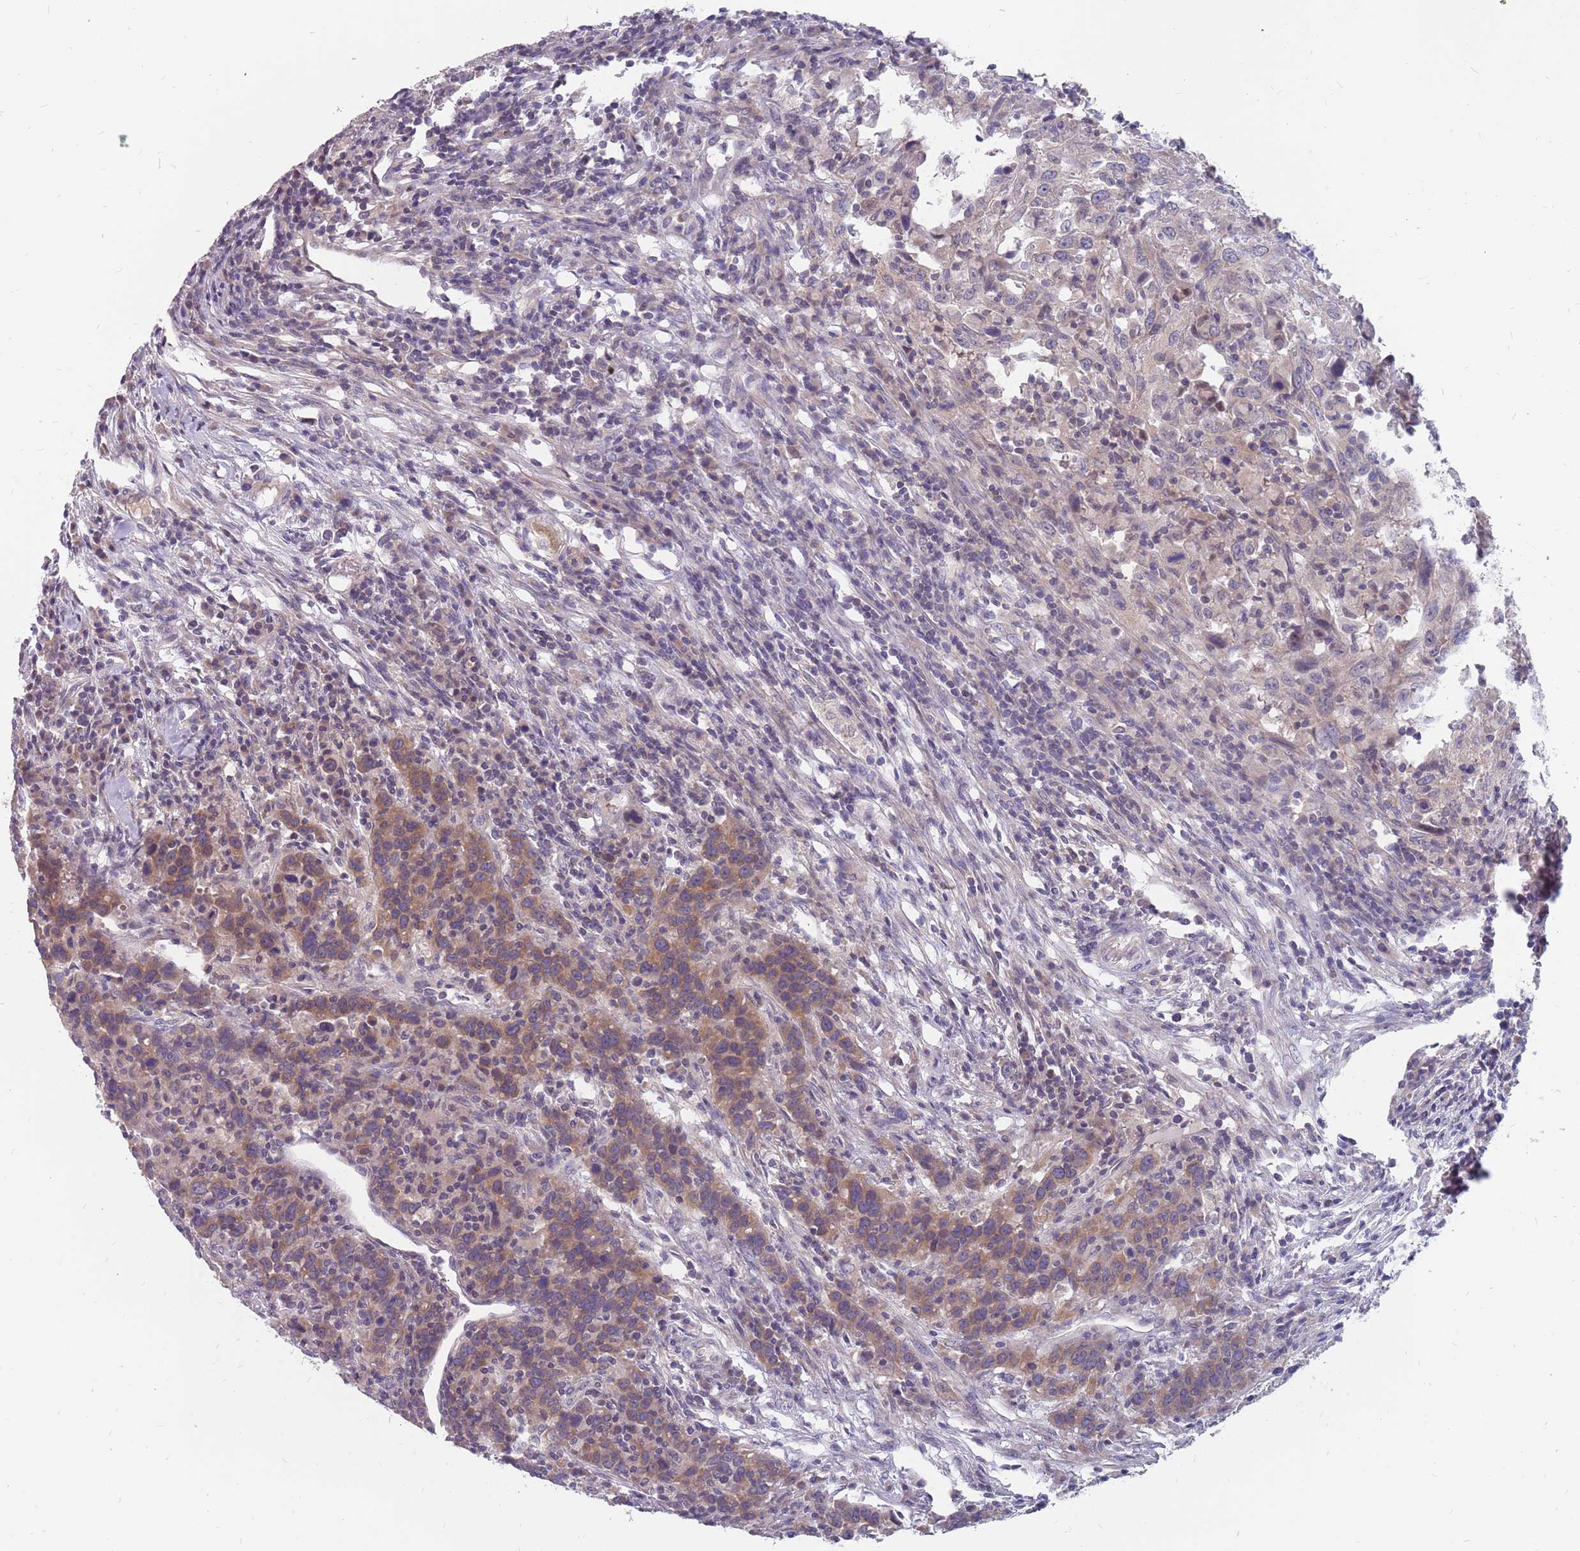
{"staining": {"intensity": "moderate", "quantity": "25%-75%", "location": "cytoplasmic/membranous"}, "tissue": "urothelial cancer", "cell_type": "Tumor cells", "image_type": "cancer", "snomed": [{"axis": "morphology", "description": "Urothelial carcinoma, High grade"}, {"axis": "topography", "description": "Urinary bladder"}], "caption": "Tumor cells show medium levels of moderate cytoplasmic/membranous staining in approximately 25%-75% of cells in human high-grade urothelial carcinoma.", "gene": "CMTR2", "patient": {"sex": "male", "age": 61}}